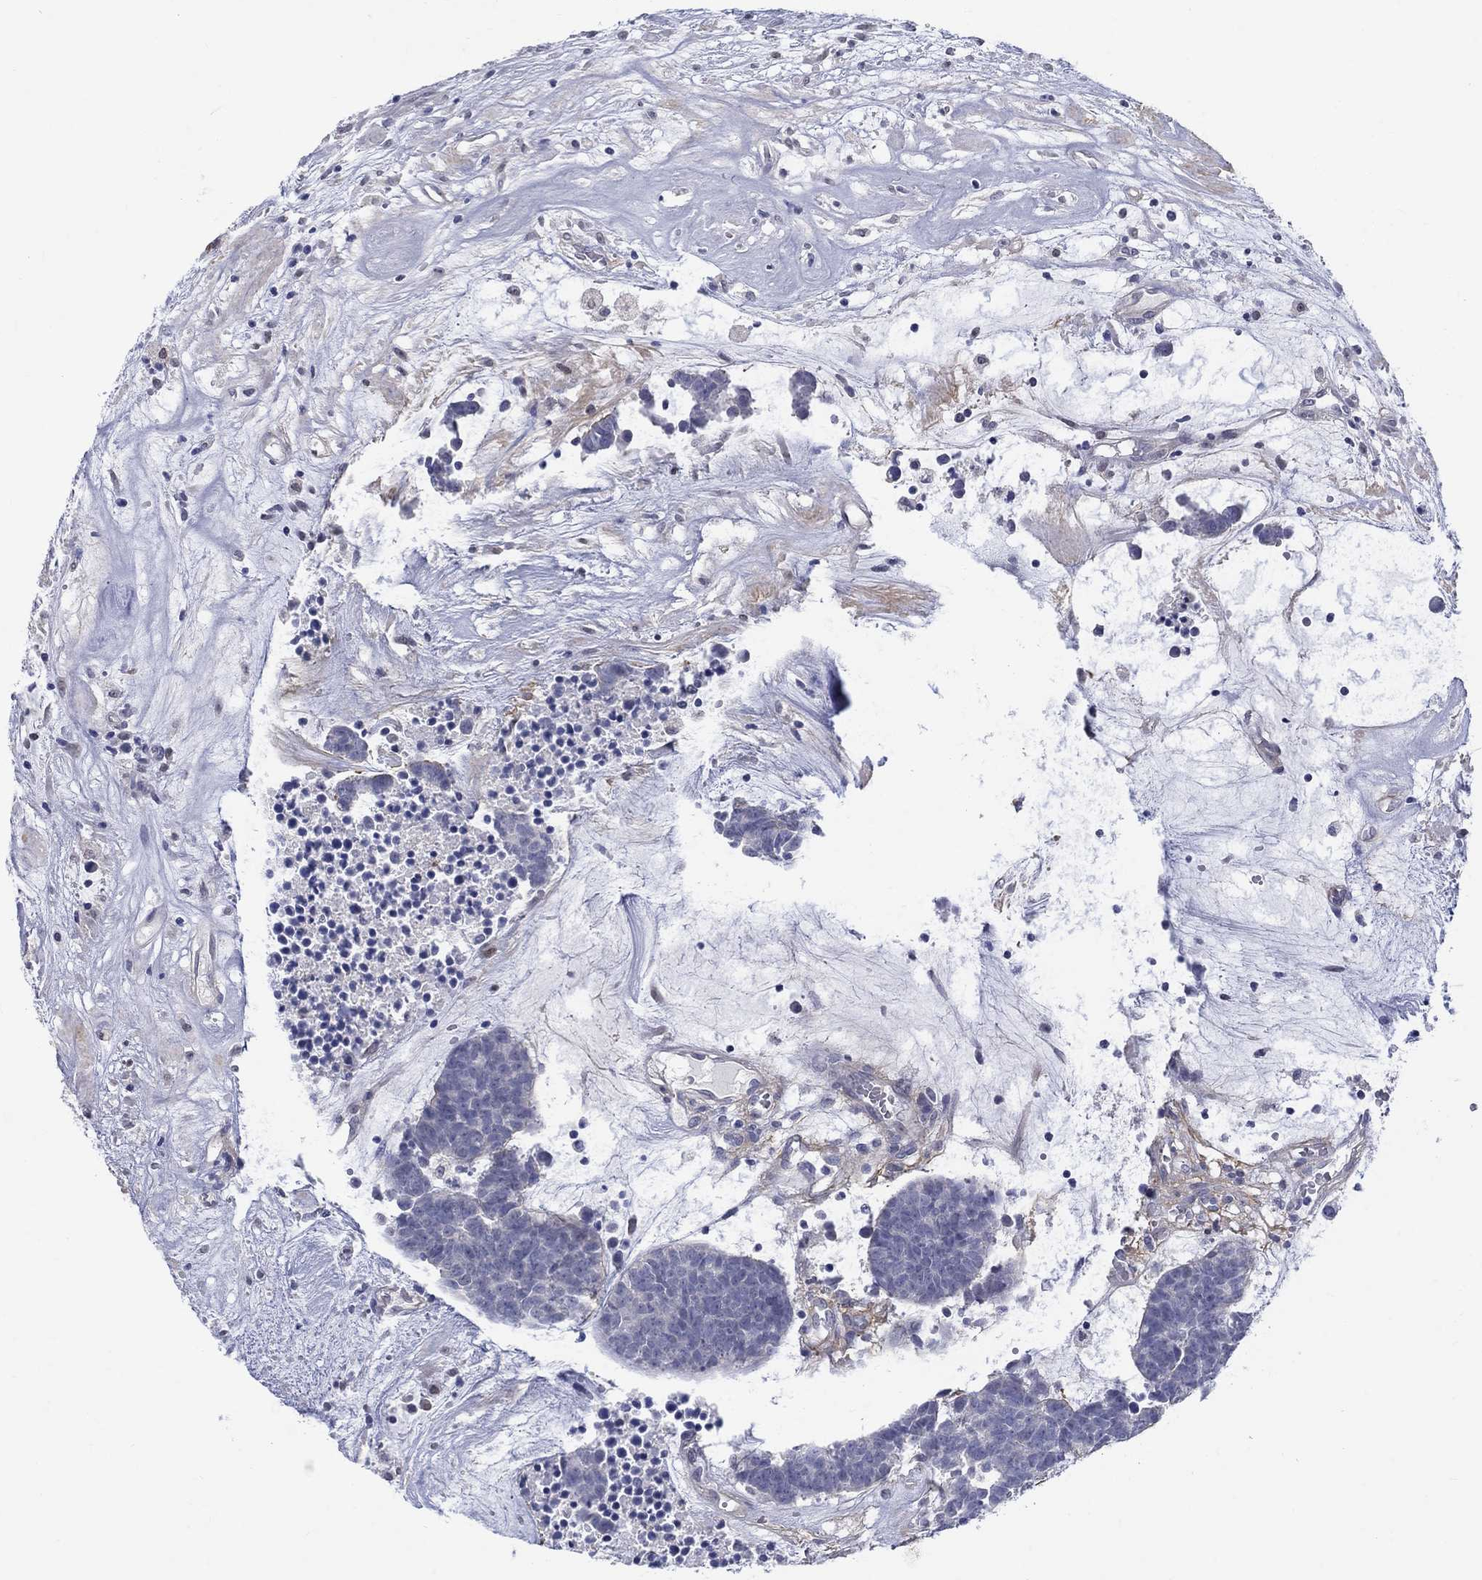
{"staining": {"intensity": "negative", "quantity": "none", "location": "none"}, "tissue": "head and neck cancer", "cell_type": "Tumor cells", "image_type": "cancer", "snomed": [{"axis": "morphology", "description": "Adenocarcinoma, NOS"}, {"axis": "topography", "description": "Head-Neck"}], "caption": "Head and neck cancer was stained to show a protein in brown. There is no significant staining in tumor cells. (DAB (3,3'-diaminobenzidine) immunohistochemistry (IHC), high magnification).", "gene": "EGFLAM", "patient": {"sex": "female", "age": 81}}